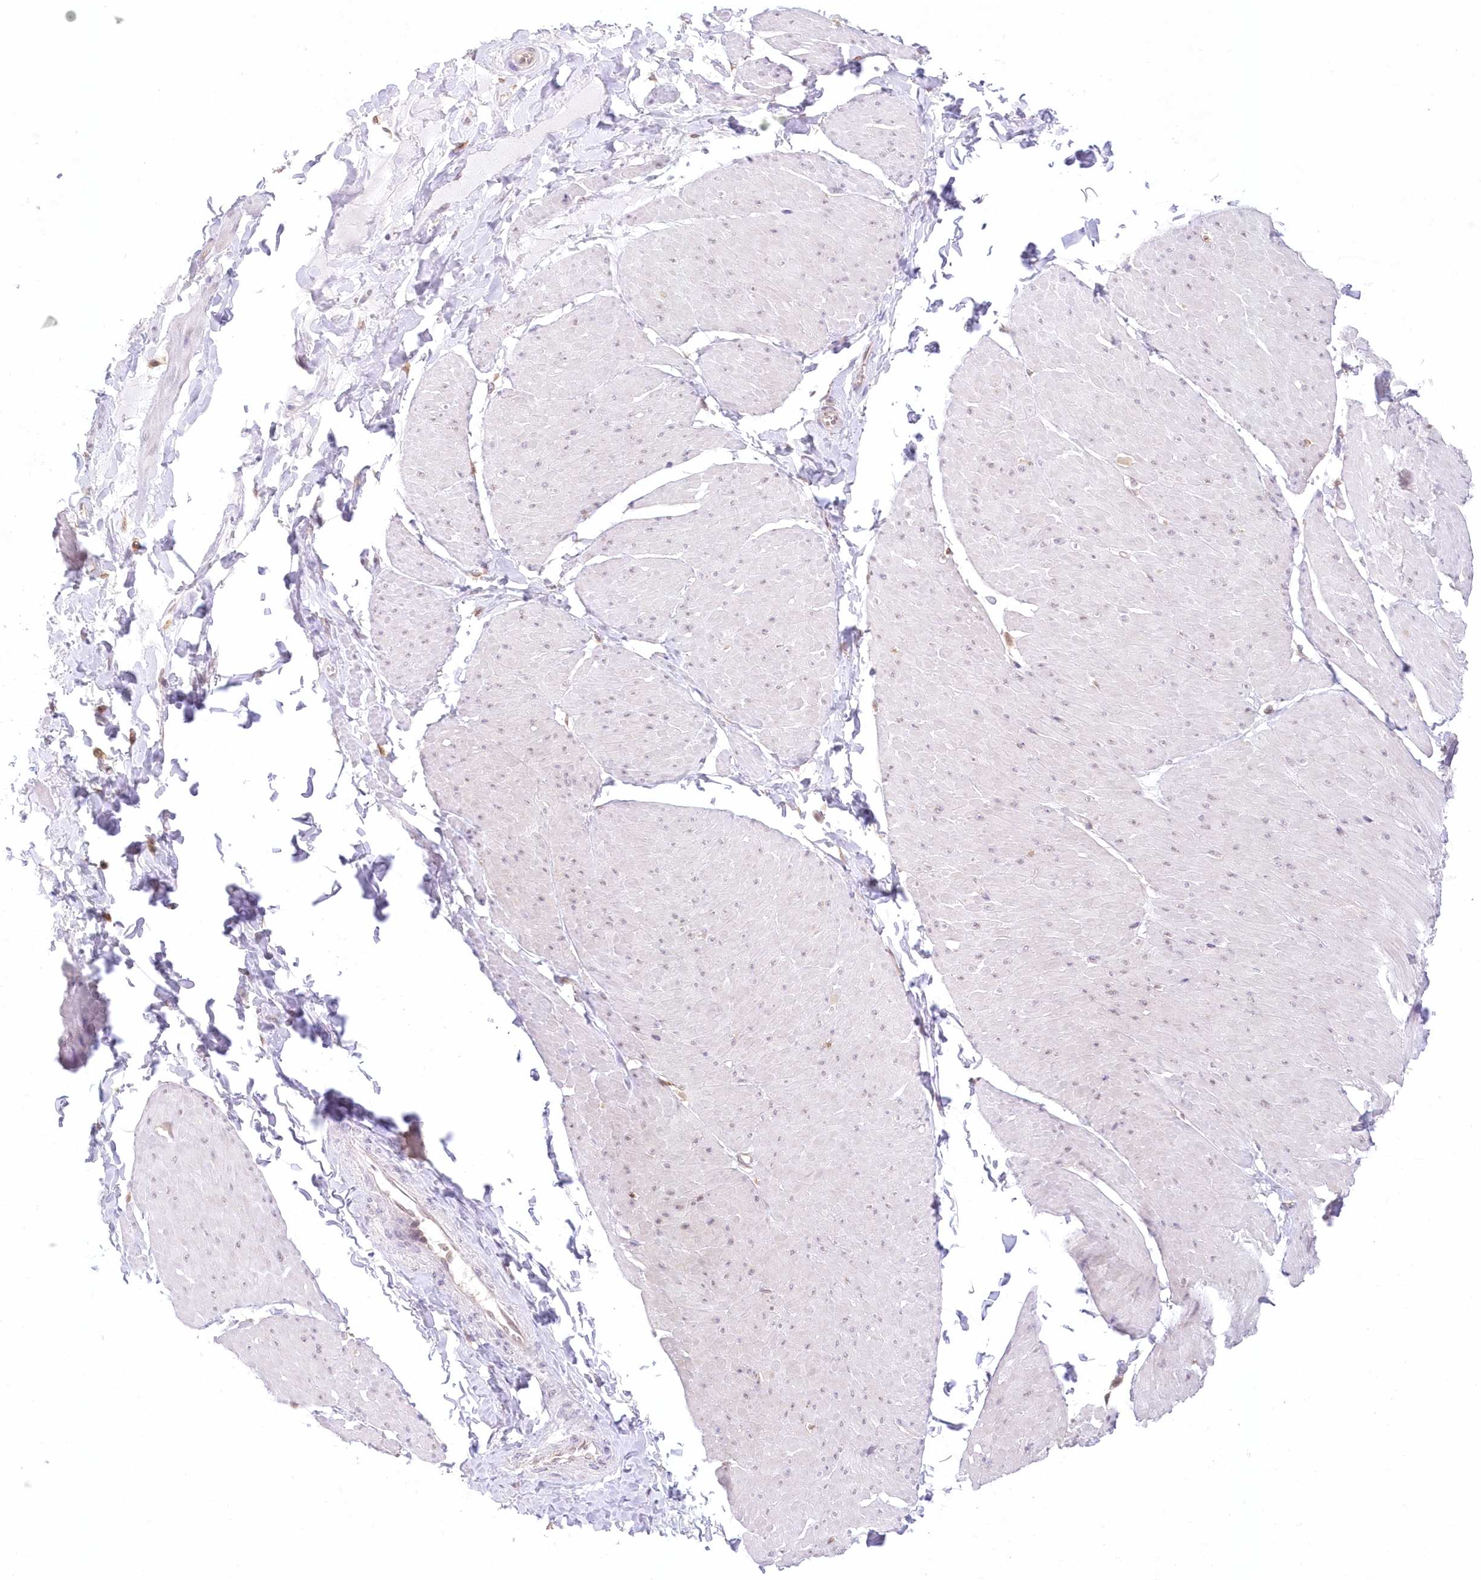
{"staining": {"intensity": "weak", "quantity": "25%-75%", "location": "nuclear"}, "tissue": "smooth muscle", "cell_type": "Smooth muscle cells", "image_type": "normal", "snomed": [{"axis": "morphology", "description": "Urothelial carcinoma, High grade"}, {"axis": "topography", "description": "Urinary bladder"}], "caption": "Protein analysis of normal smooth muscle exhibits weak nuclear staining in approximately 25%-75% of smooth muscle cells.", "gene": "RNPEP", "patient": {"sex": "male", "age": 46}}